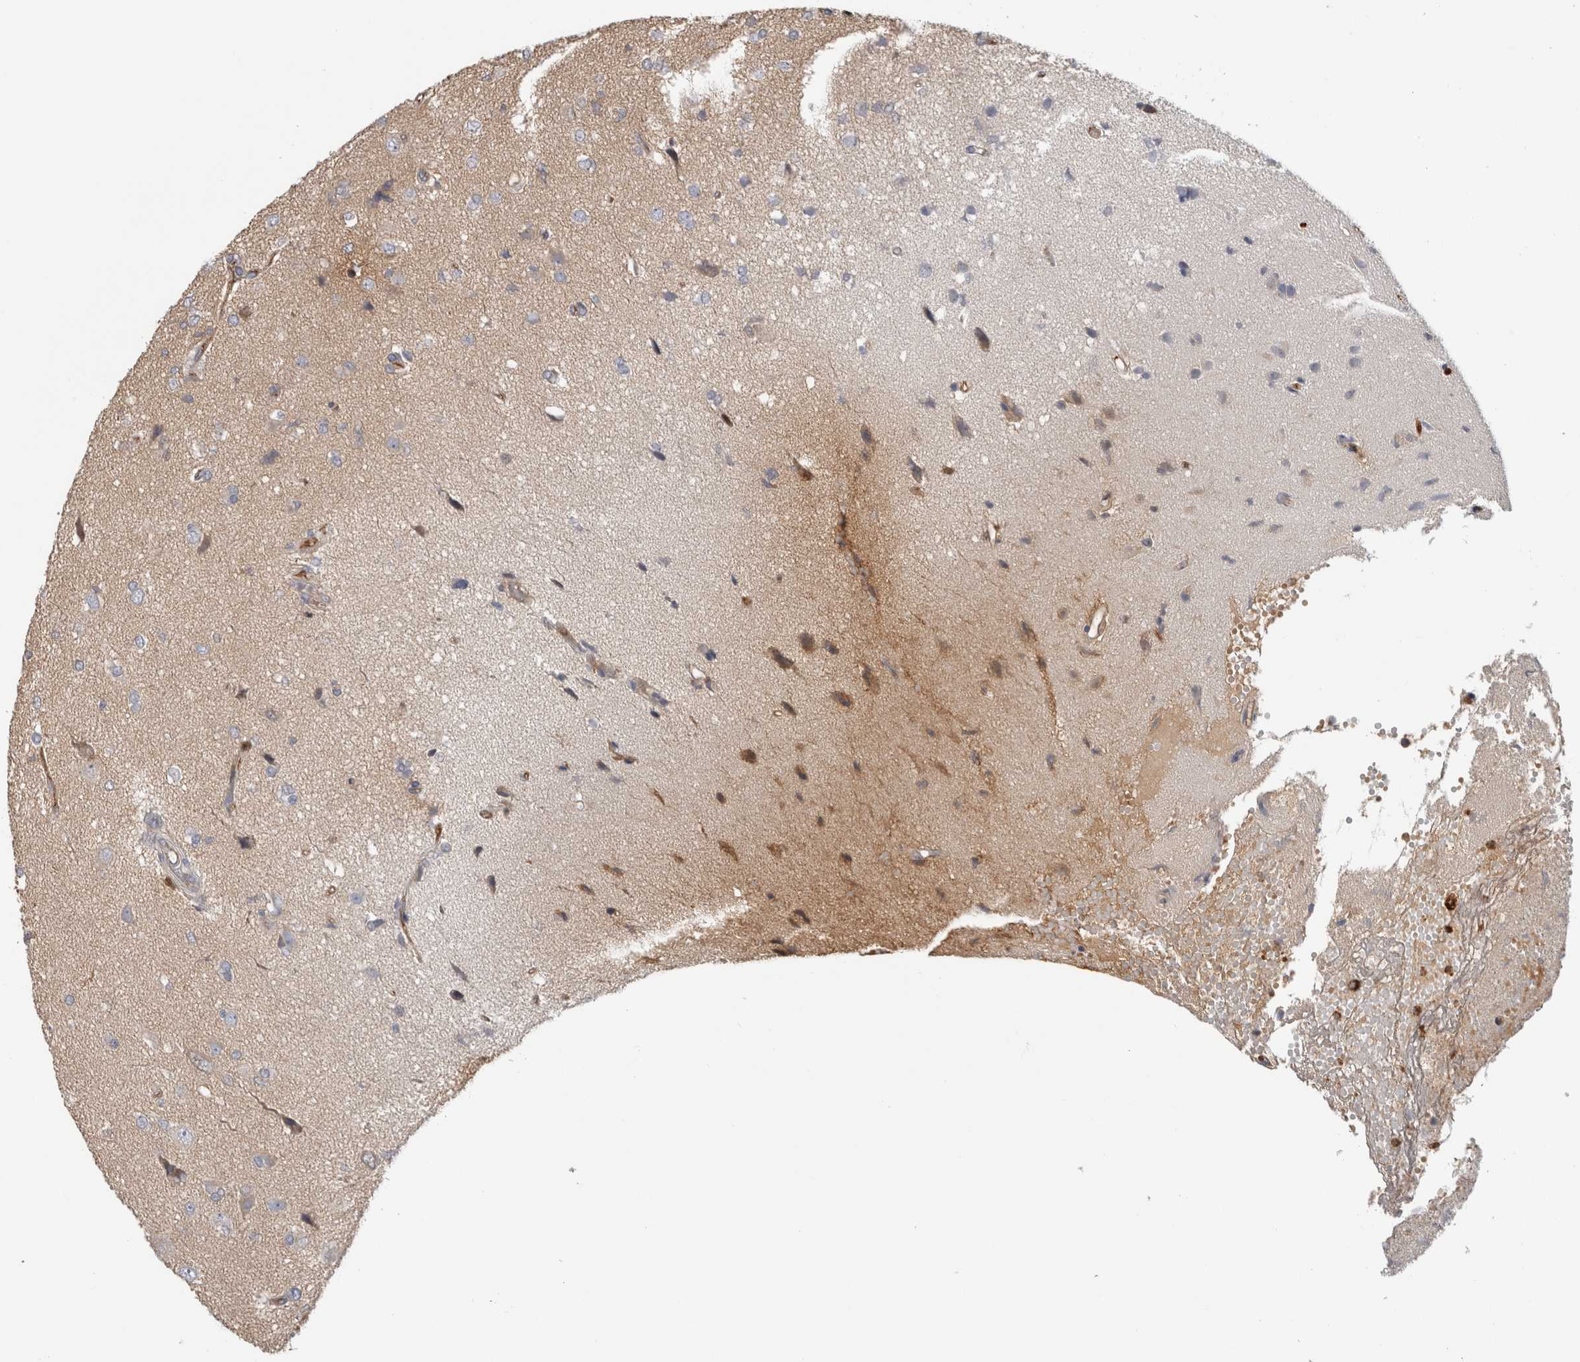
{"staining": {"intensity": "moderate", "quantity": "<25%", "location": "cytoplasmic/membranous"}, "tissue": "glioma", "cell_type": "Tumor cells", "image_type": "cancer", "snomed": [{"axis": "morphology", "description": "Glioma, malignant, High grade"}, {"axis": "topography", "description": "Brain"}], "caption": "Tumor cells reveal low levels of moderate cytoplasmic/membranous positivity in approximately <25% of cells in human glioma. Nuclei are stained in blue.", "gene": "TBCE", "patient": {"sex": "female", "age": 59}}